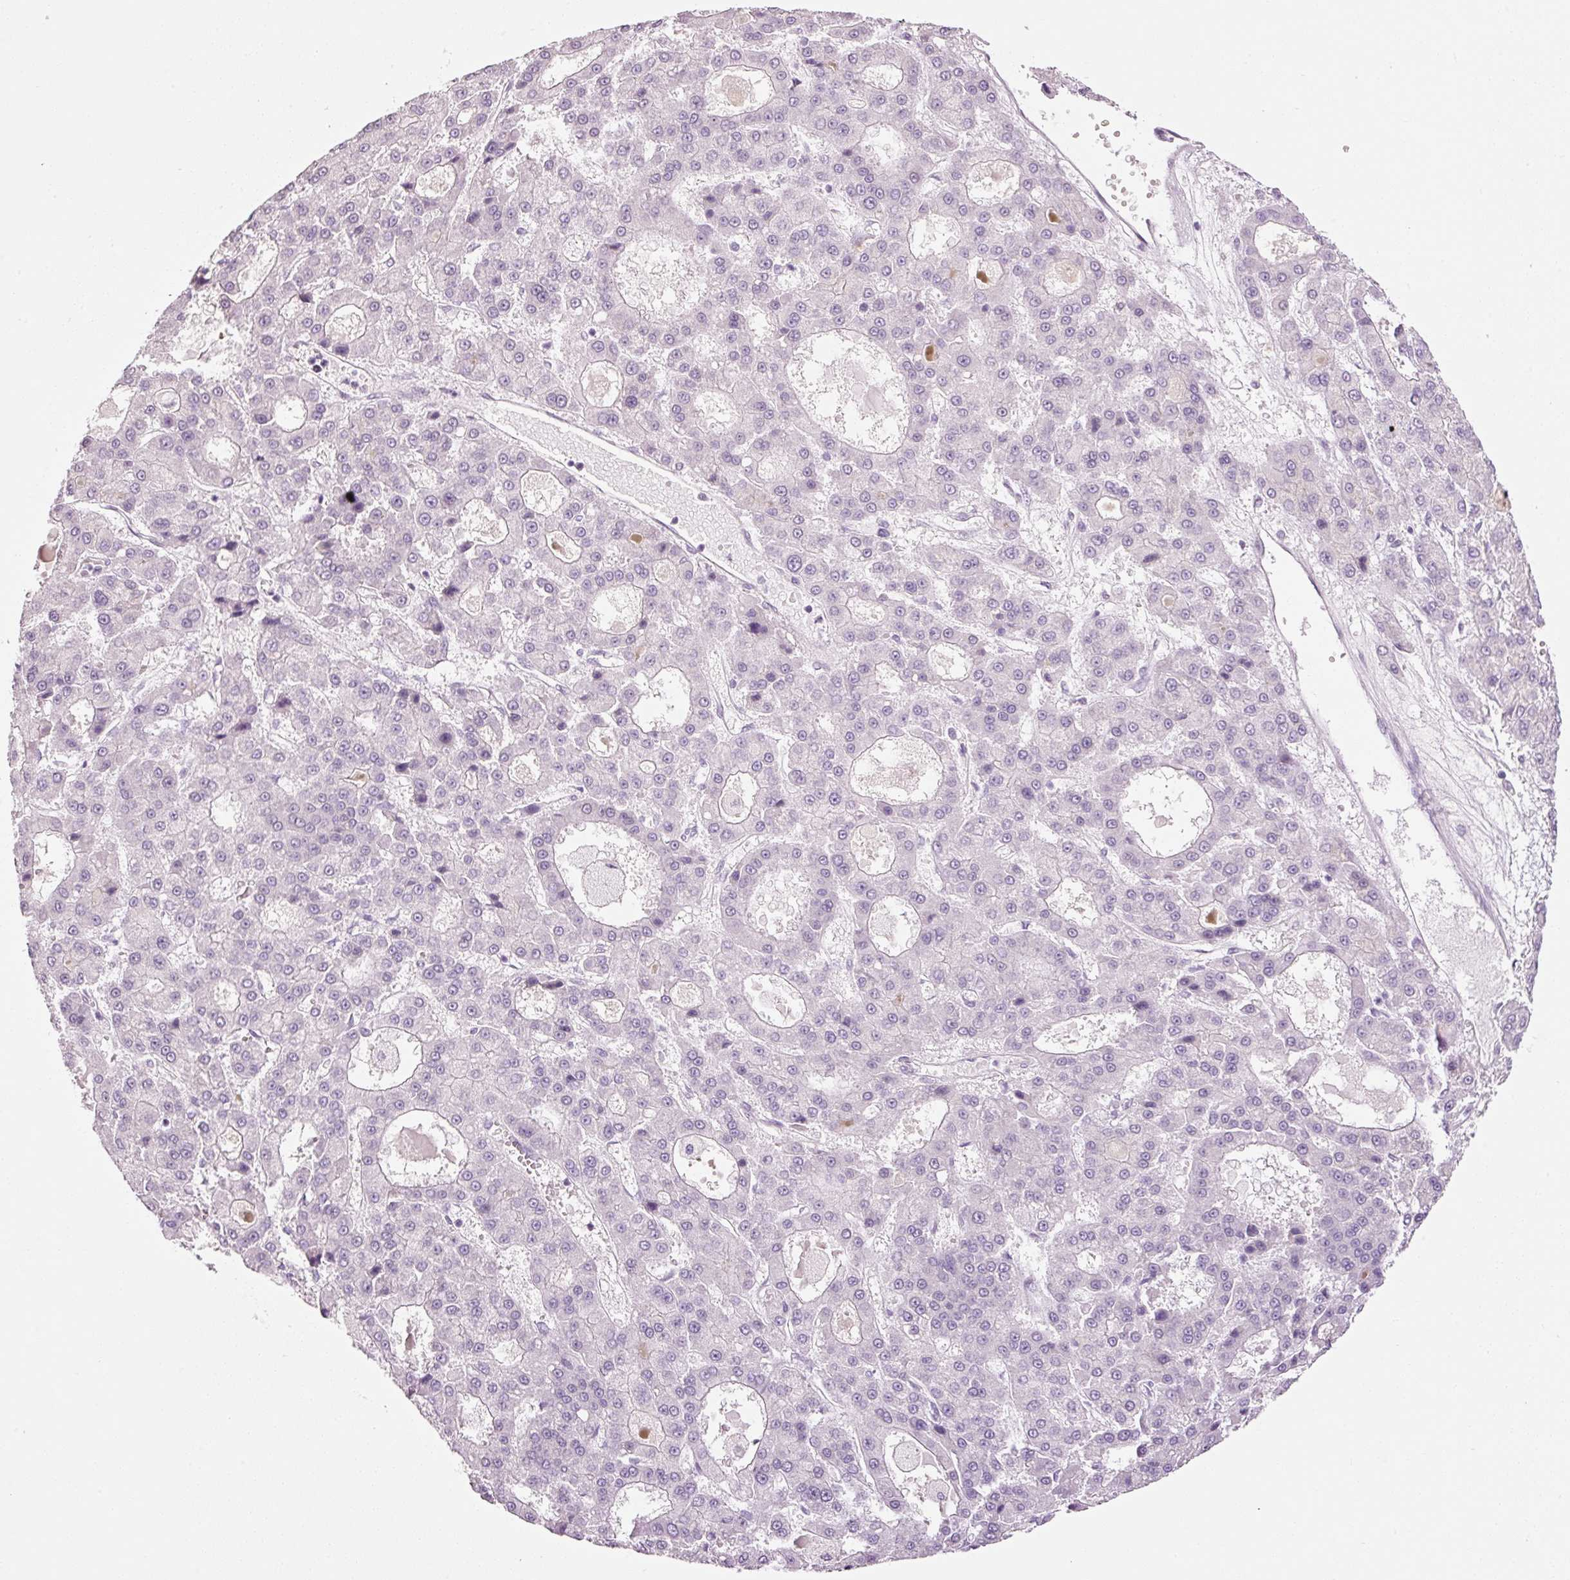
{"staining": {"intensity": "negative", "quantity": "none", "location": "none"}, "tissue": "liver cancer", "cell_type": "Tumor cells", "image_type": "cancer", "snomed": [{"axis": "morphology", "description": "Carcinoma, Hepatocellular, NOS"}, {"axis": "topography", "description": "Liver"}], "caption": "DAB (3,3'-diaminobenzidine) immunohistochemical staining of human liver cancer (hepatocellular carcinoma) displays no significant staining in tumor cells.", "gene": "ANKRD20A1", "patient": {"sex": "male", "age": 70}}